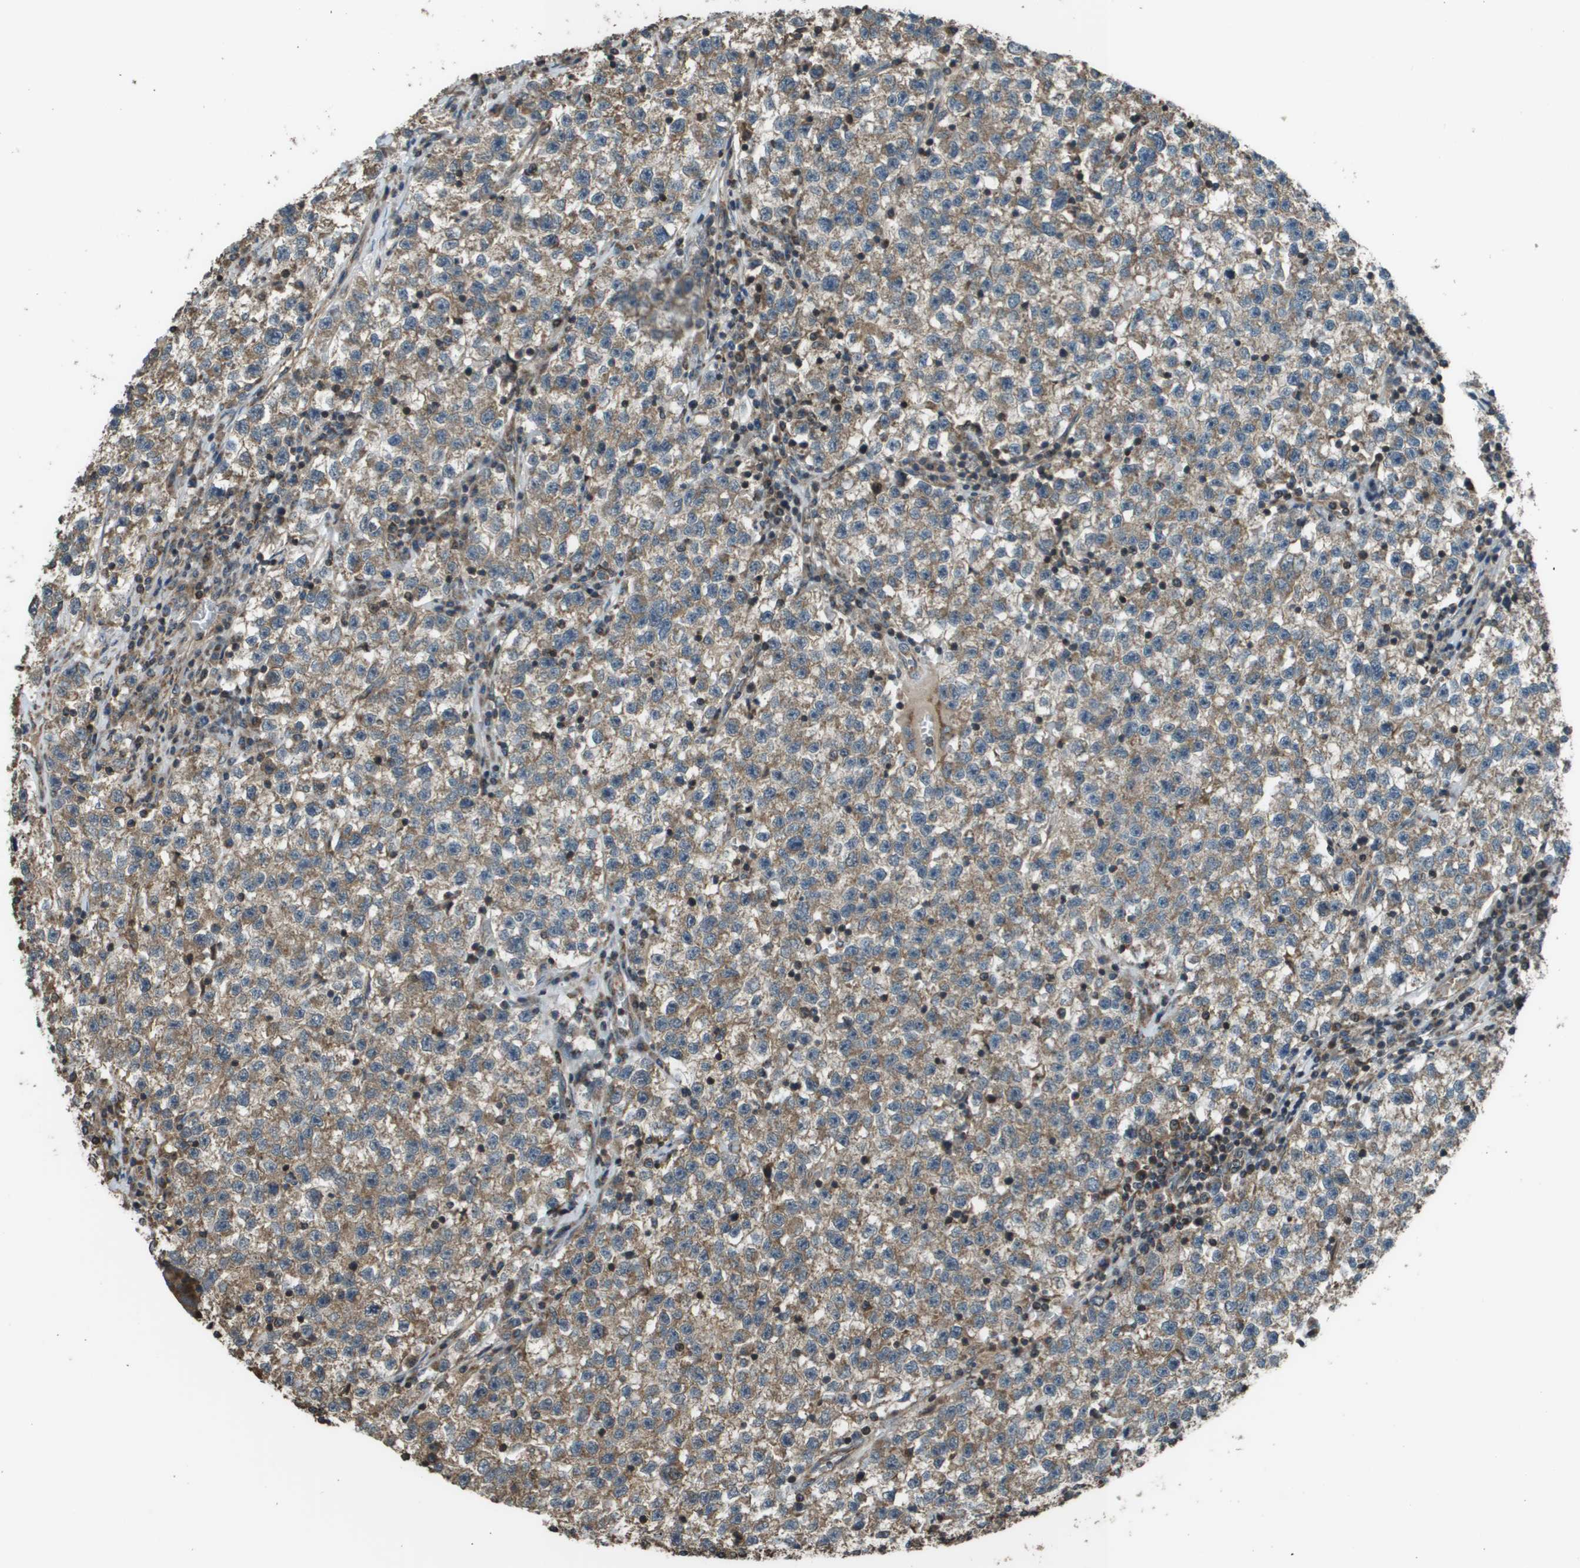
{"staining": {"intensity": "moderate", "quantity": ">75%", "location": "cytoplasmic/membranous"}, "tissue": "testis cancer", "cell_type": "Tumor cells", "image_type": "cancer", "snomed": [{"axis": "morphology", "description": "Seminoma, NOS"}, {"axis": "topography", "description": "Testis"}], "caption": "There is medium levels of moderate cytoplasmic/membranous expression in tumor cells of testis cancer (seminoma), as demonstrated by immunohistochemical staining (brown color).", "gene": "PLPBP", "patient": {"sex": "male", "age": 22}}